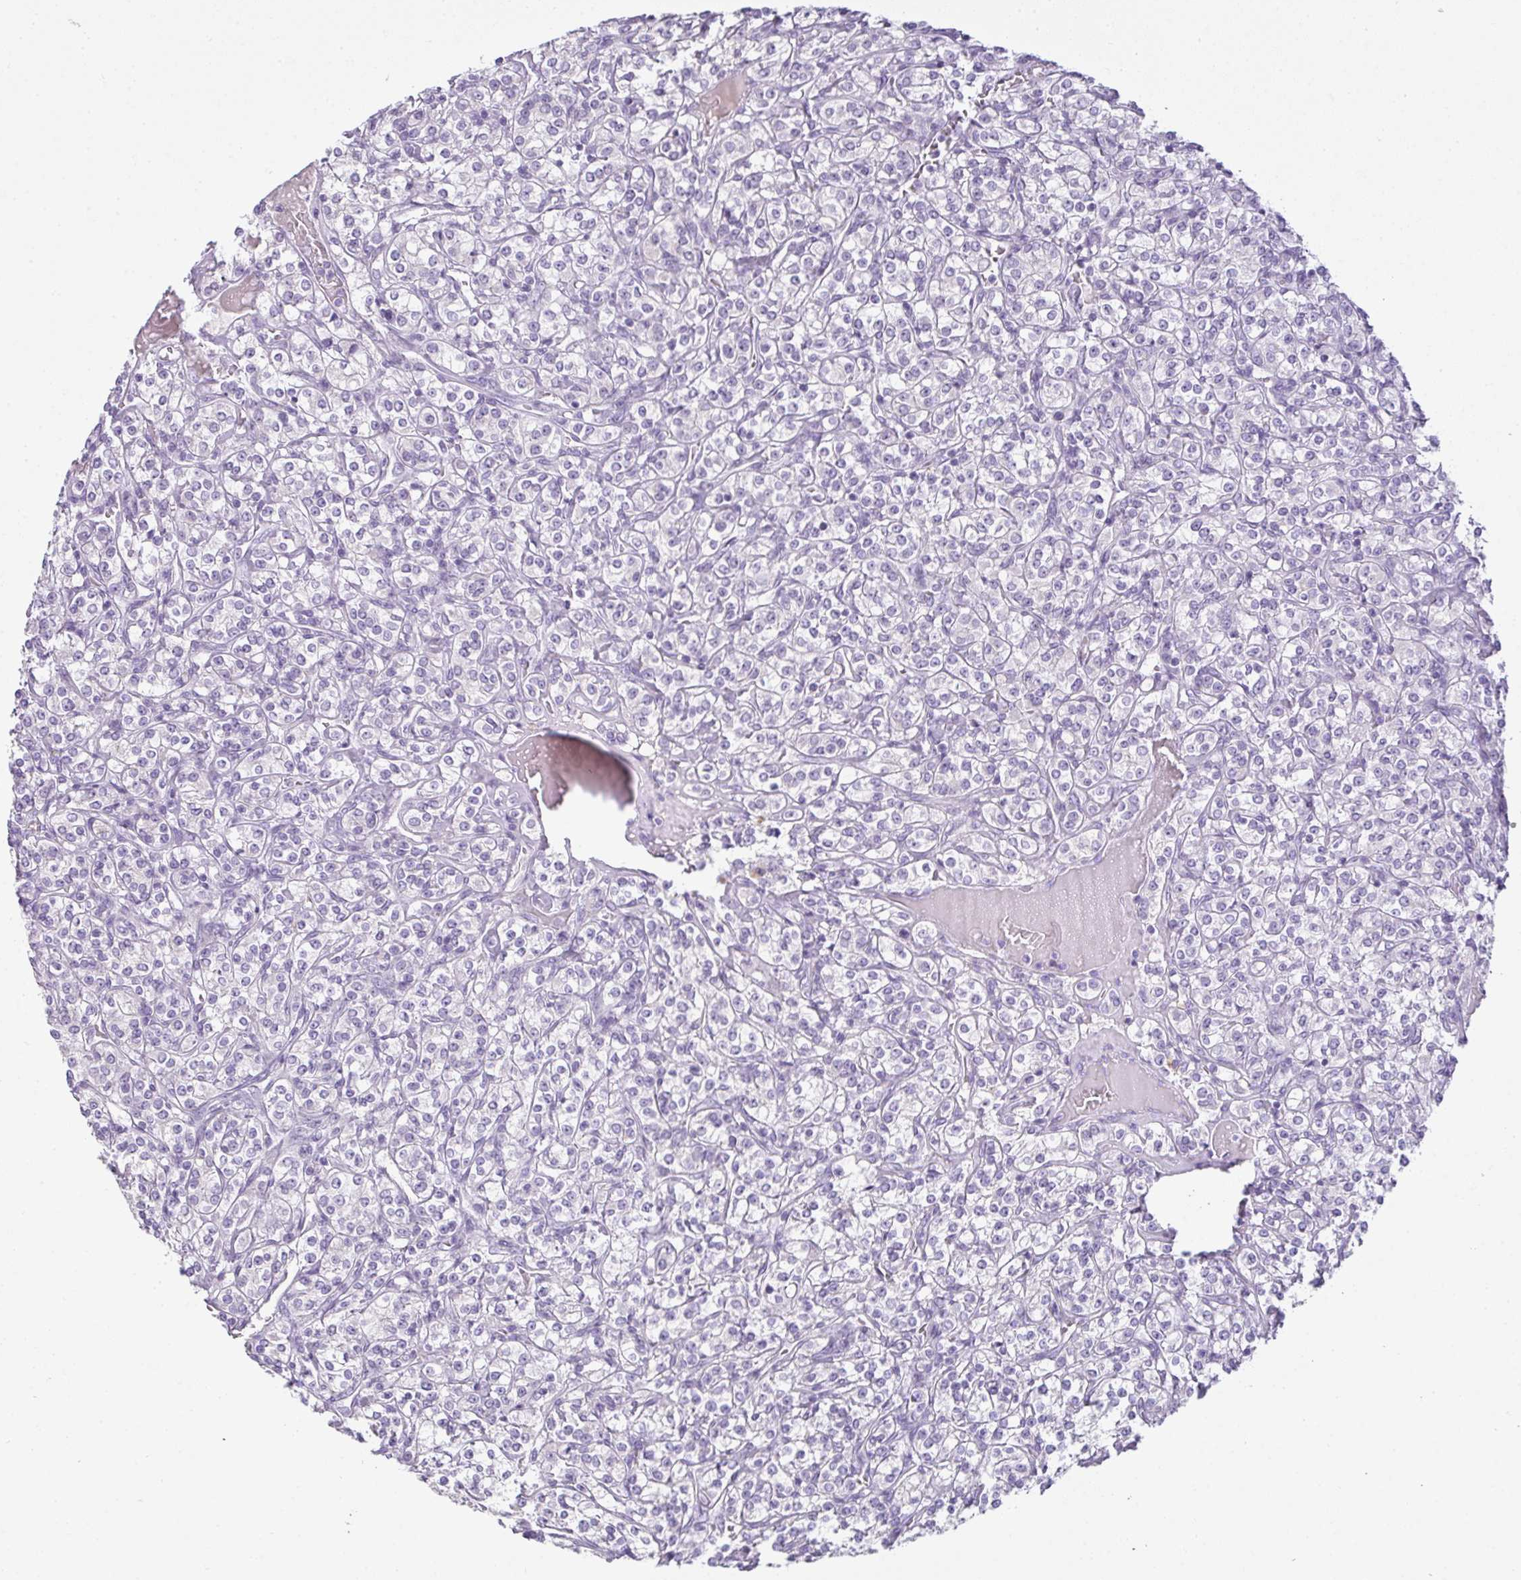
{"staining": {"intensity": "negative", "quantity": "none", "location": "none"}, "tissue": "renal cancer", "cell_type": "Tumor cells", "image_type": "cancer", "snomed": [{"axis": "morphology", "description": "Adenocarcinoma, NOS"}, {"axis": "topography", "description": "Kidney"}], "caption": "This micrograph is of renal cancer stained with immunohistochemistry to label a protein in brown with the nuclei are counter-stained blue. There is no staining in tumor cells.", "gene": "CMPK1", "patient": {"sex": "male", "age": 77}}